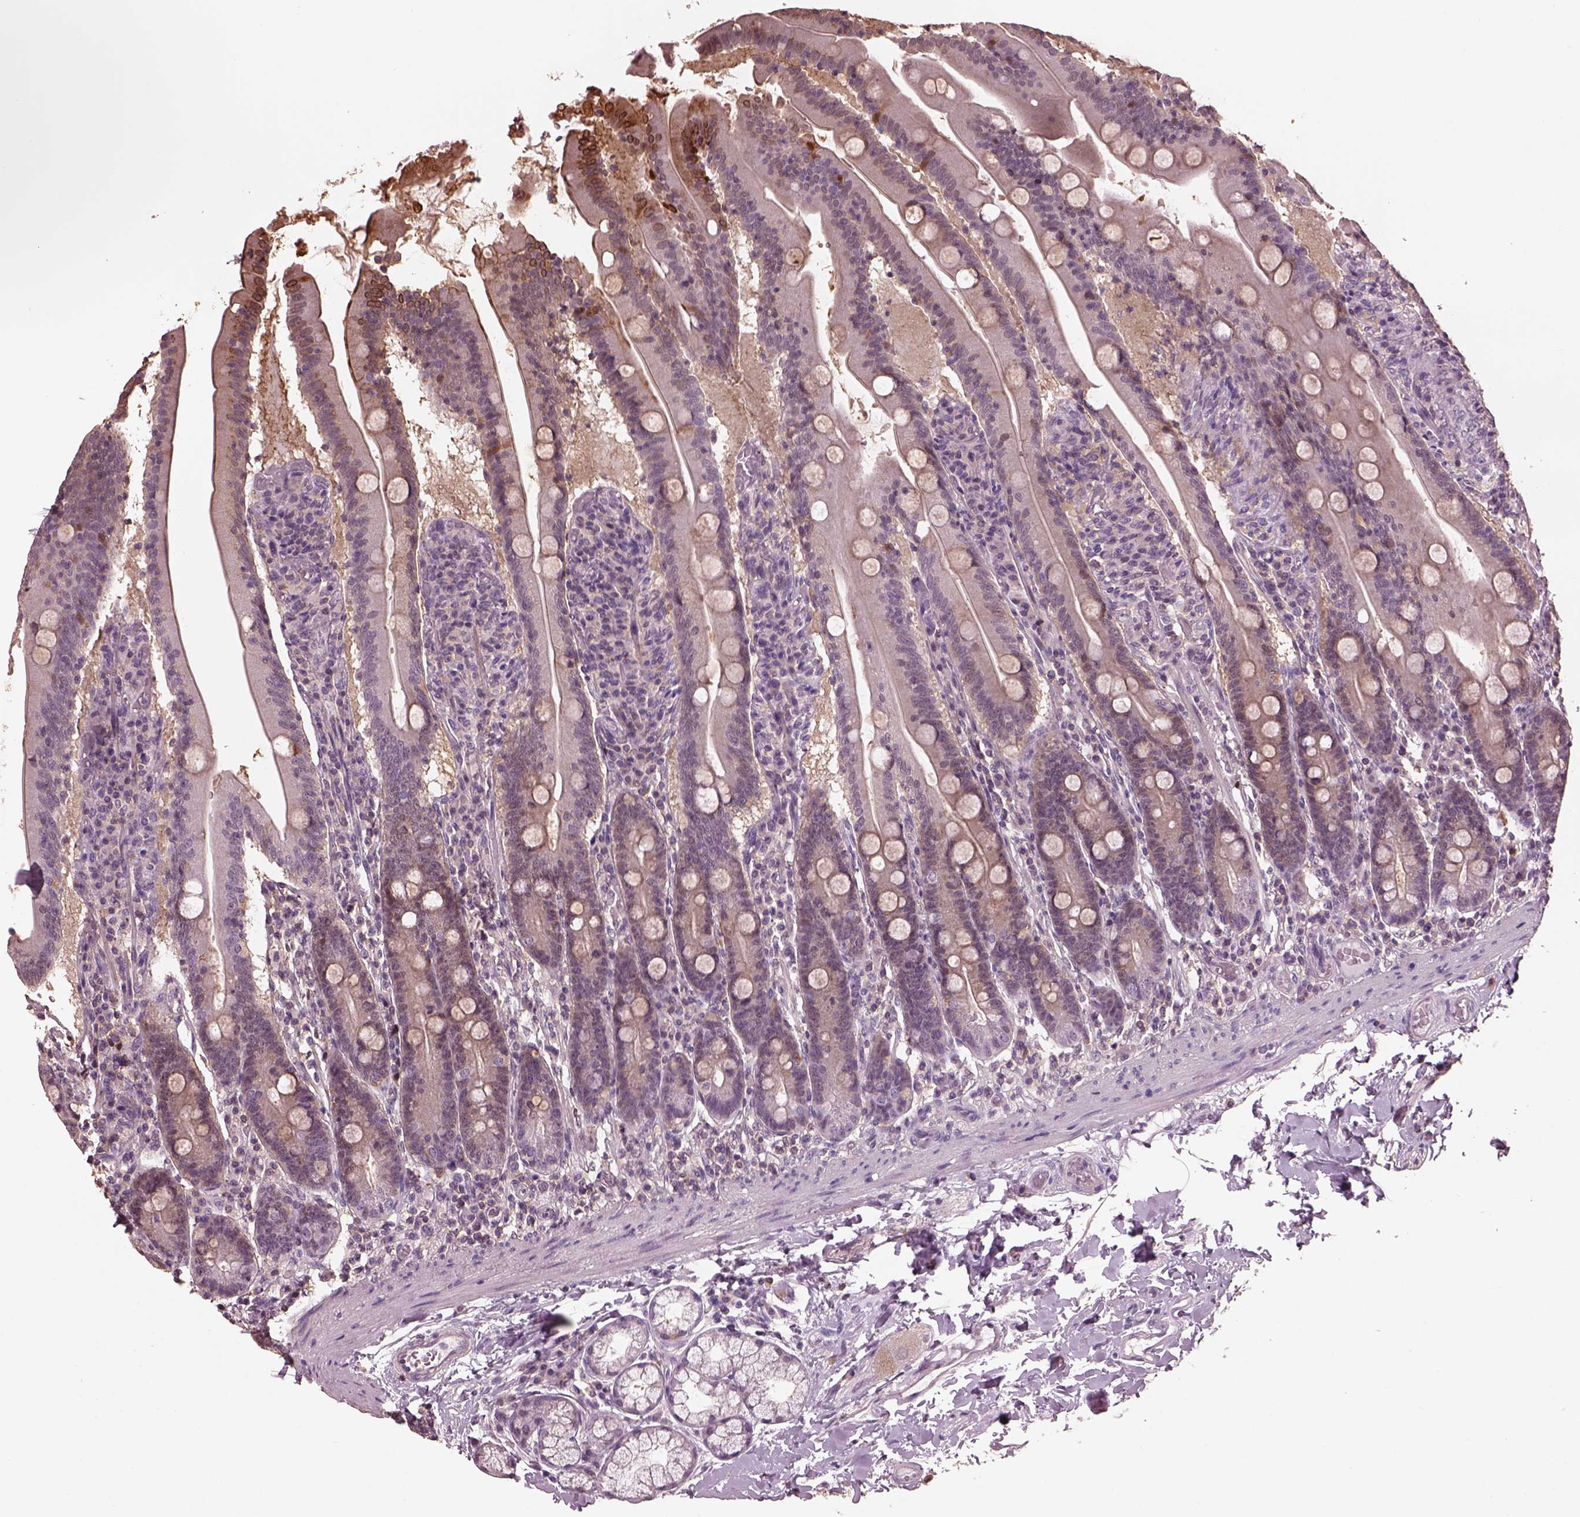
{"staining": {"intensity": "moderate", "quantity": "25%-75%", "location": "cytoplasmic/membranous"}, "tissue": "small intestine", "cell_type": "Glandular cells", "image_type": "normal", "snomed": [{"axis": "morphology", "description": "Normal tissue, NOS"}, {"axis": "topography", "description": "Small intestine"}], "caption": "A medium amount of moderate cytoplasmic/membranous expression is identified in approximately 25%-75% of glandular cells in unremarkable small intestine.", "gene": "SRI", "patient": {"sex": "male", "age": 37}}